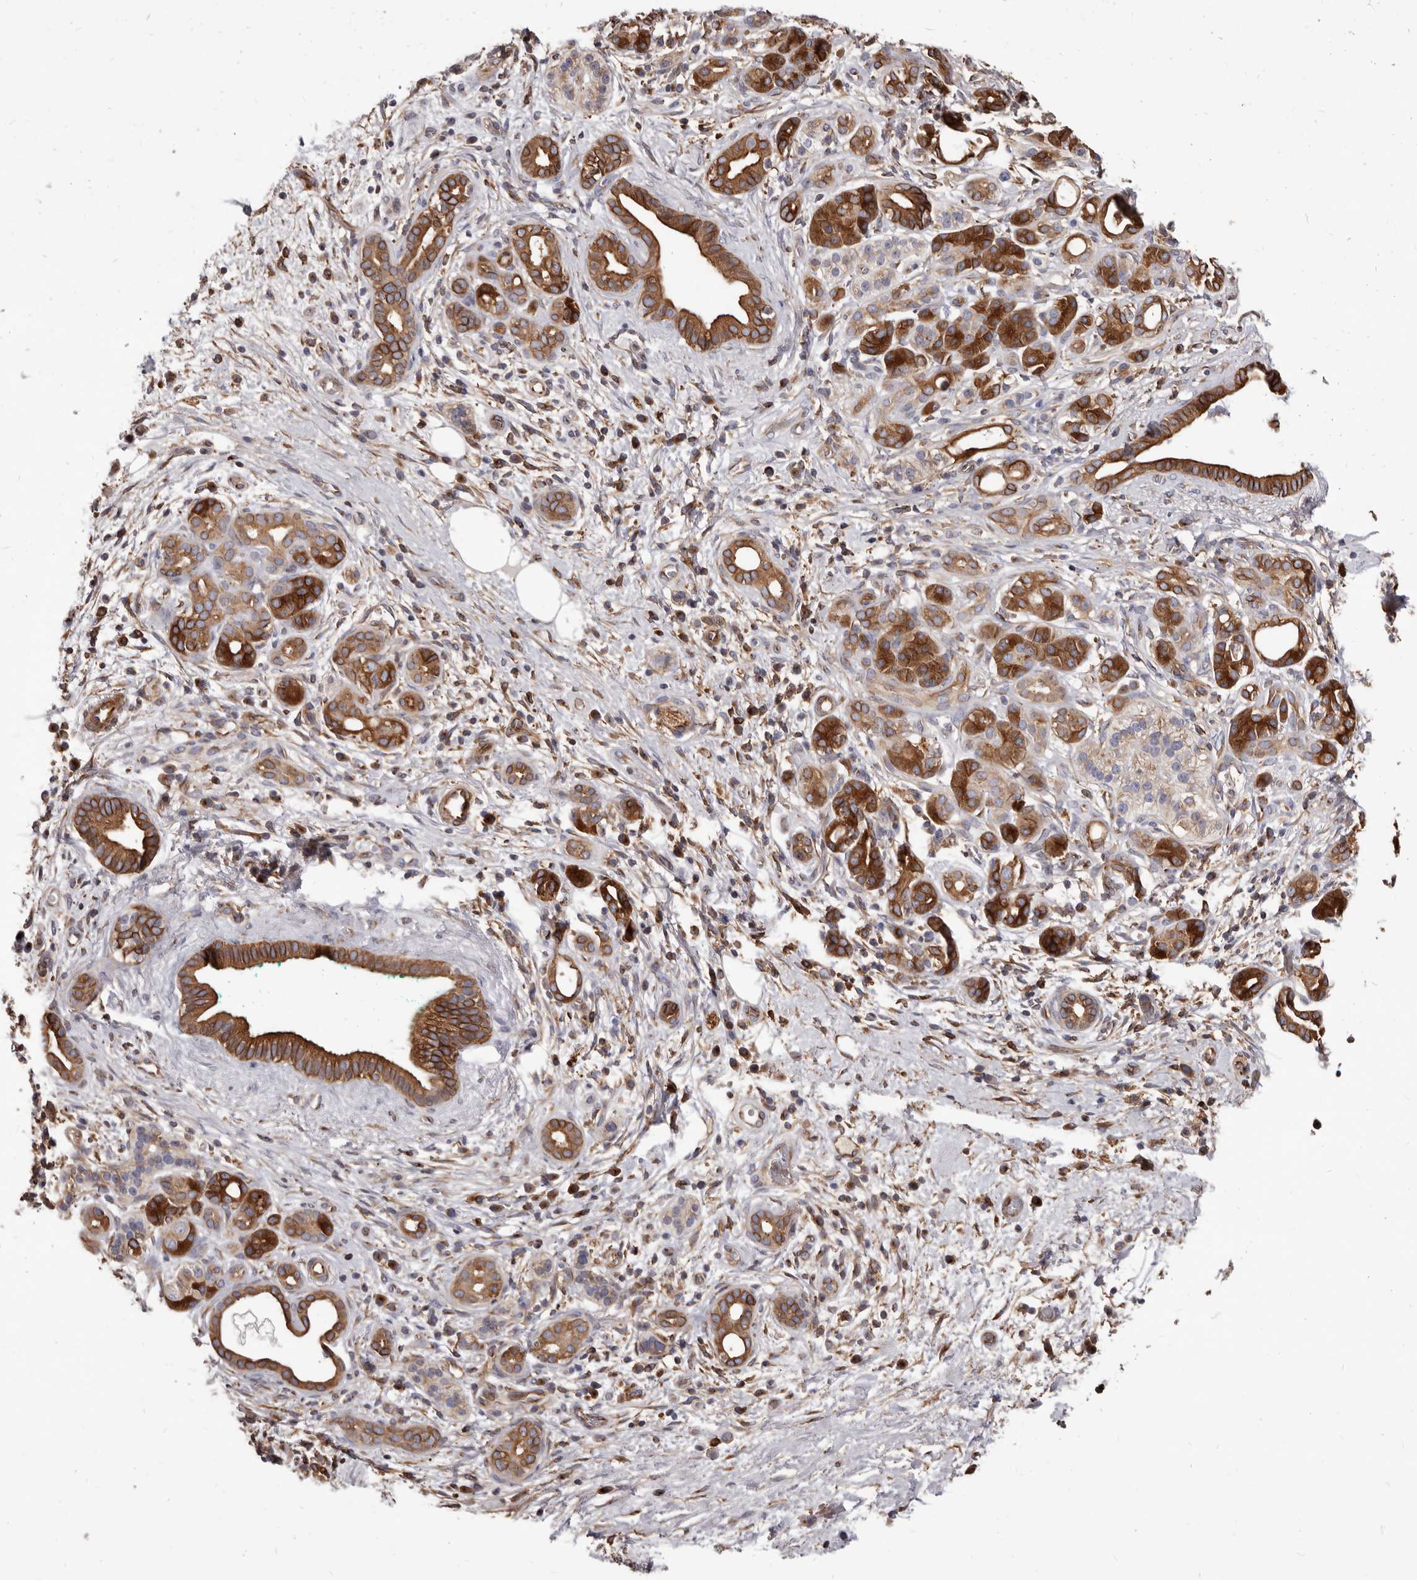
{"staining": {"intensity": "strong", "quantity": "25%-75%", "location": "cytoplasmic/membranous"}, "tissue": "pancreatic cancer", "cell_type": "Tumor cells", "image_type": "cancer", "snomed": [{"axis": "morphology", "description": "Adenocarcinoma, NOS"}, {"axis": "topography", "description": "Pancreas"}], "caption": "Human pancreatic adenocarcinoma stained with a protein marker shows strong staining in tumor cells.", "gene": "NIBAN1", "patient": {"sex": "male", "age": 78}}